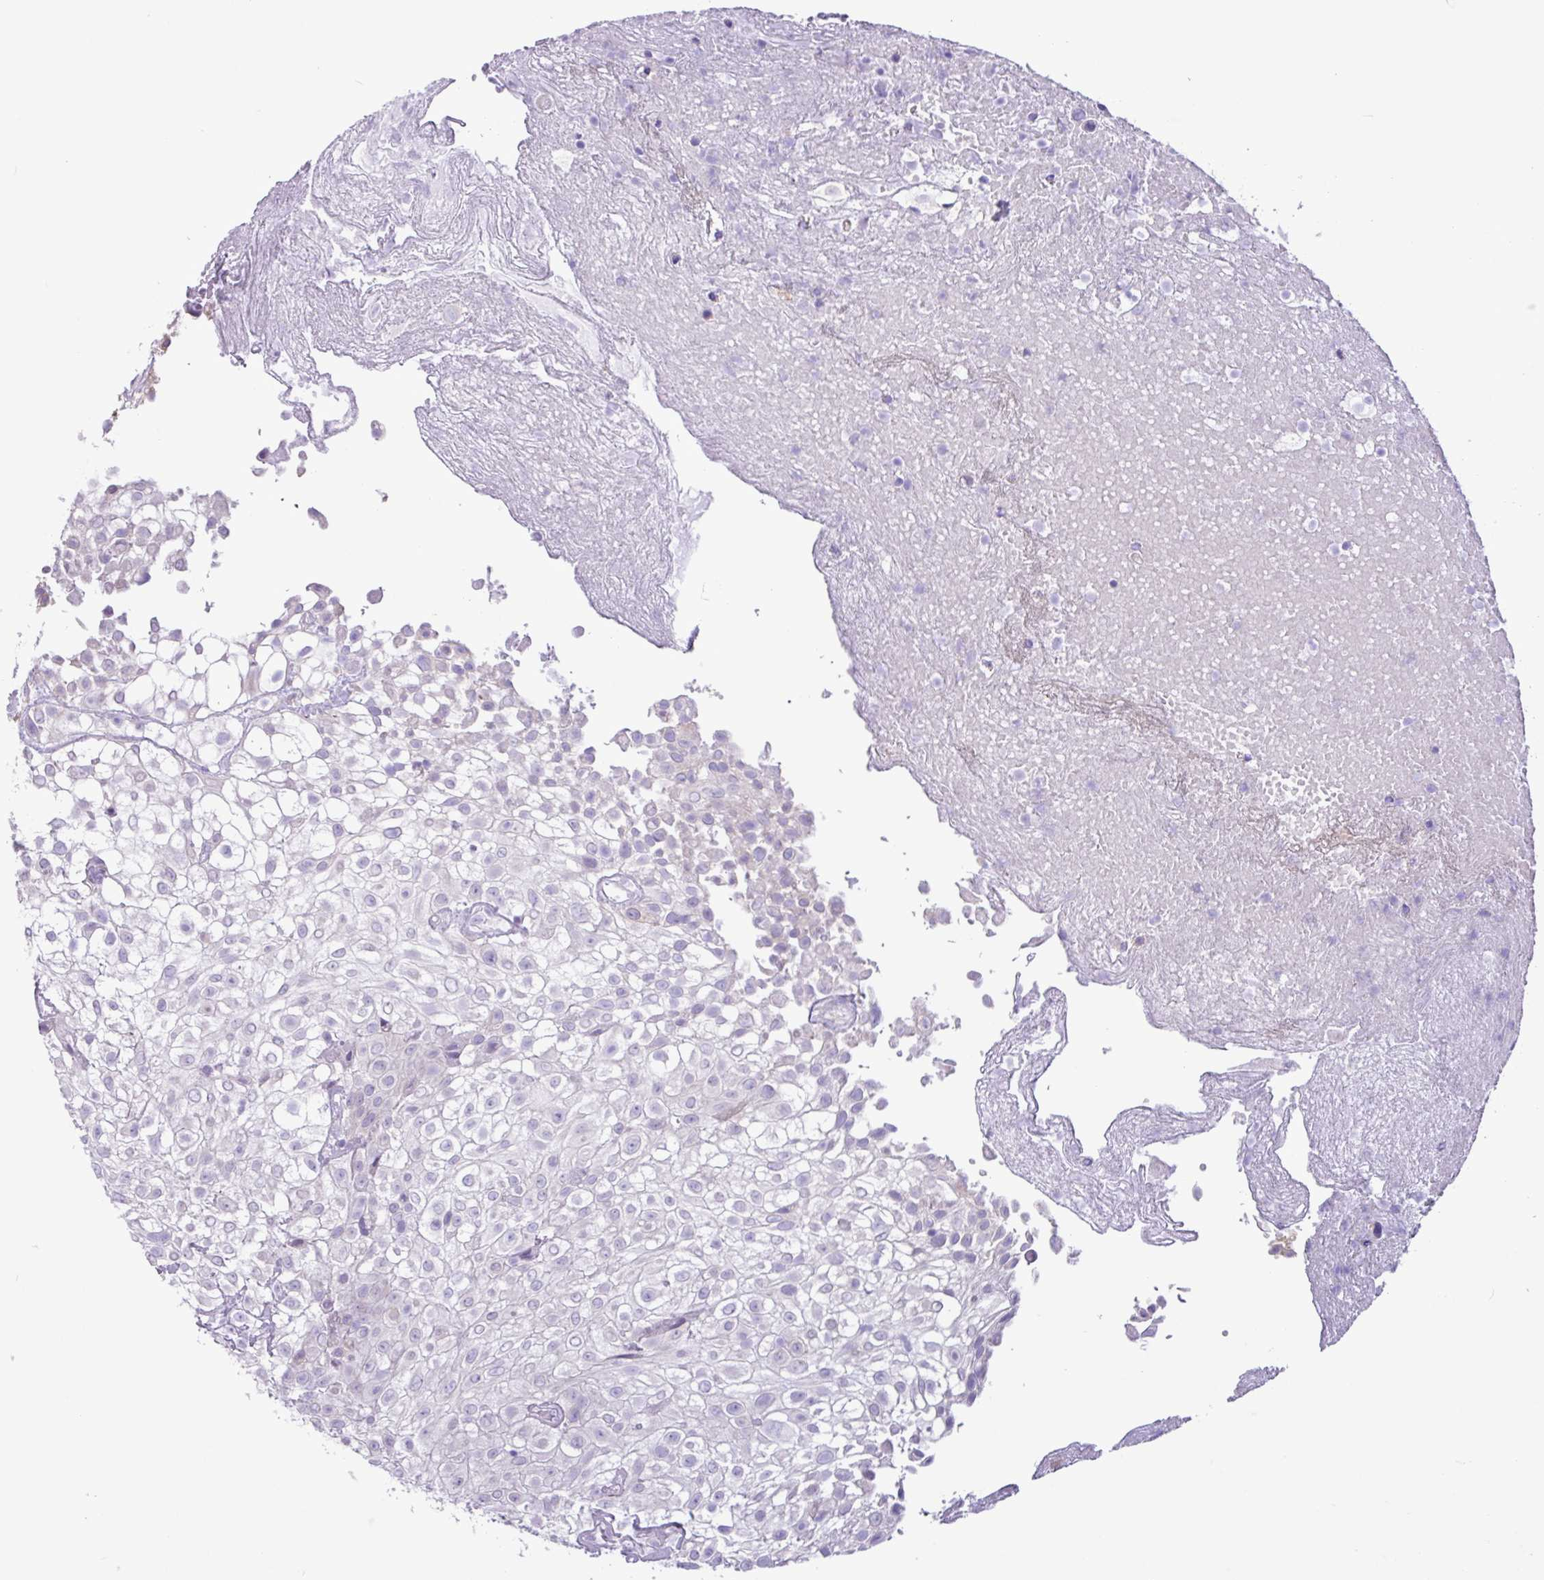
{"staining": {"intensity": "negative", "quantity": "none", "location": "none"}, "tissue": "urothelial cancer", "cell_type": "Tumor cells", "image_type": "cancer", "snomed": [{"axis": "morphology", "description": "Urothelial carcinoma, High grade"}, {"axis": "topography", "description": "Urinary bladder"}], "caption": "Immunohistochemical staining of high-grade urothelial carcinoma reveals no significant staining in tumor cells.", "gene": "SLC38A1", "patient": {"sex": "male", "age": 56}}